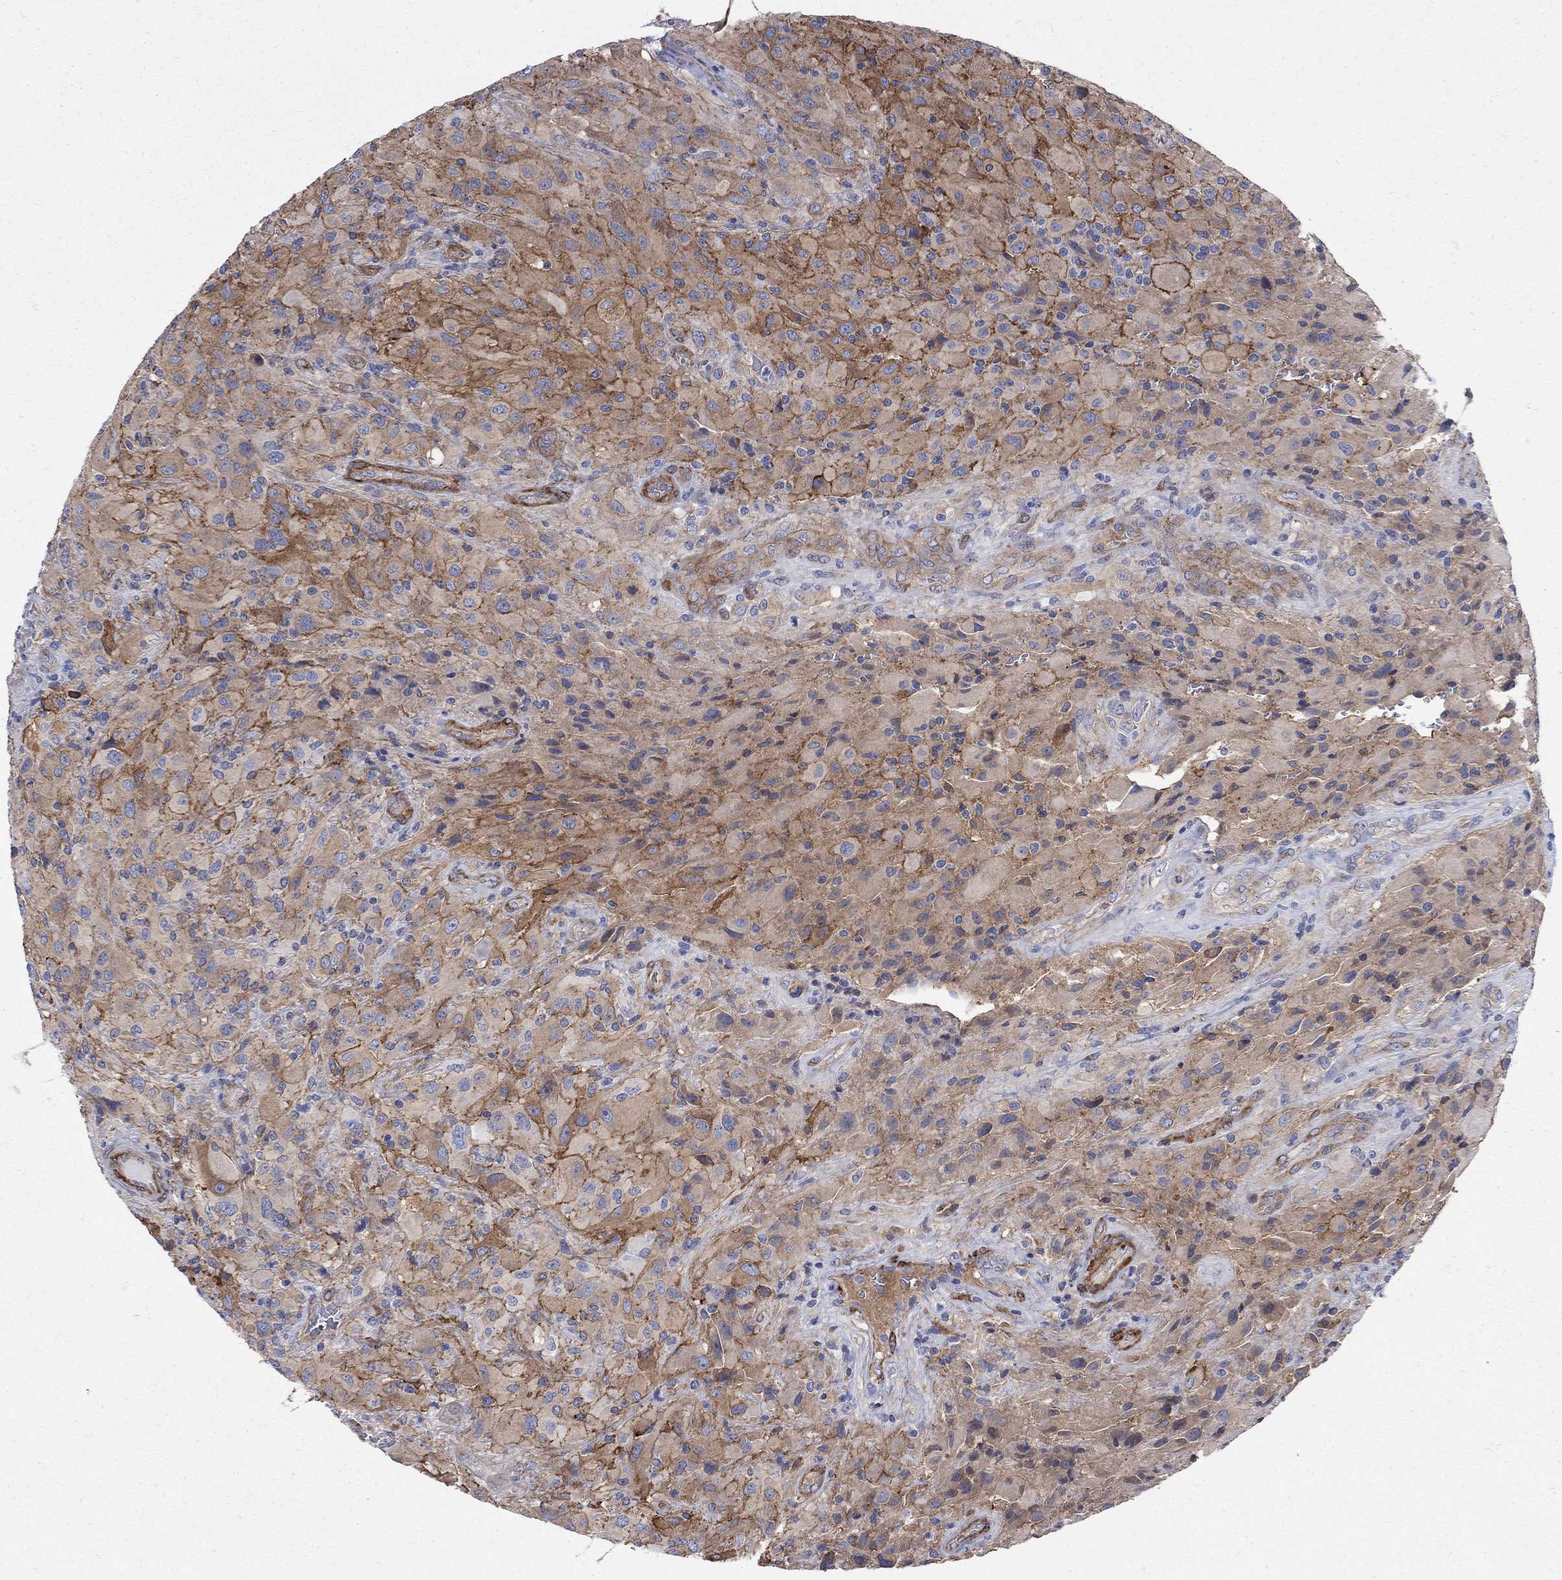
{"staining": {"intensity": "strong", "quantity": "<25%", "location": "cytoplasmic/membranous"}, "tissue": "glioma", "cell_type": "Tumor cells", "image_type": "cancer", "snomed": [{"axis": "morphology", "description": "Glioma, malignant, High grade"}, {"axis": "topography", "description": "Cerebral cortex"}], "caption": "Immunohistochemical staining of human malignant glioma (high-grade) exhibits medium levels of strong cytoplasmic/membranous staining in about <25% of tumor cells.", "gene": "SEPTIN8", "patient": {"sex": "male", "age": 35}}